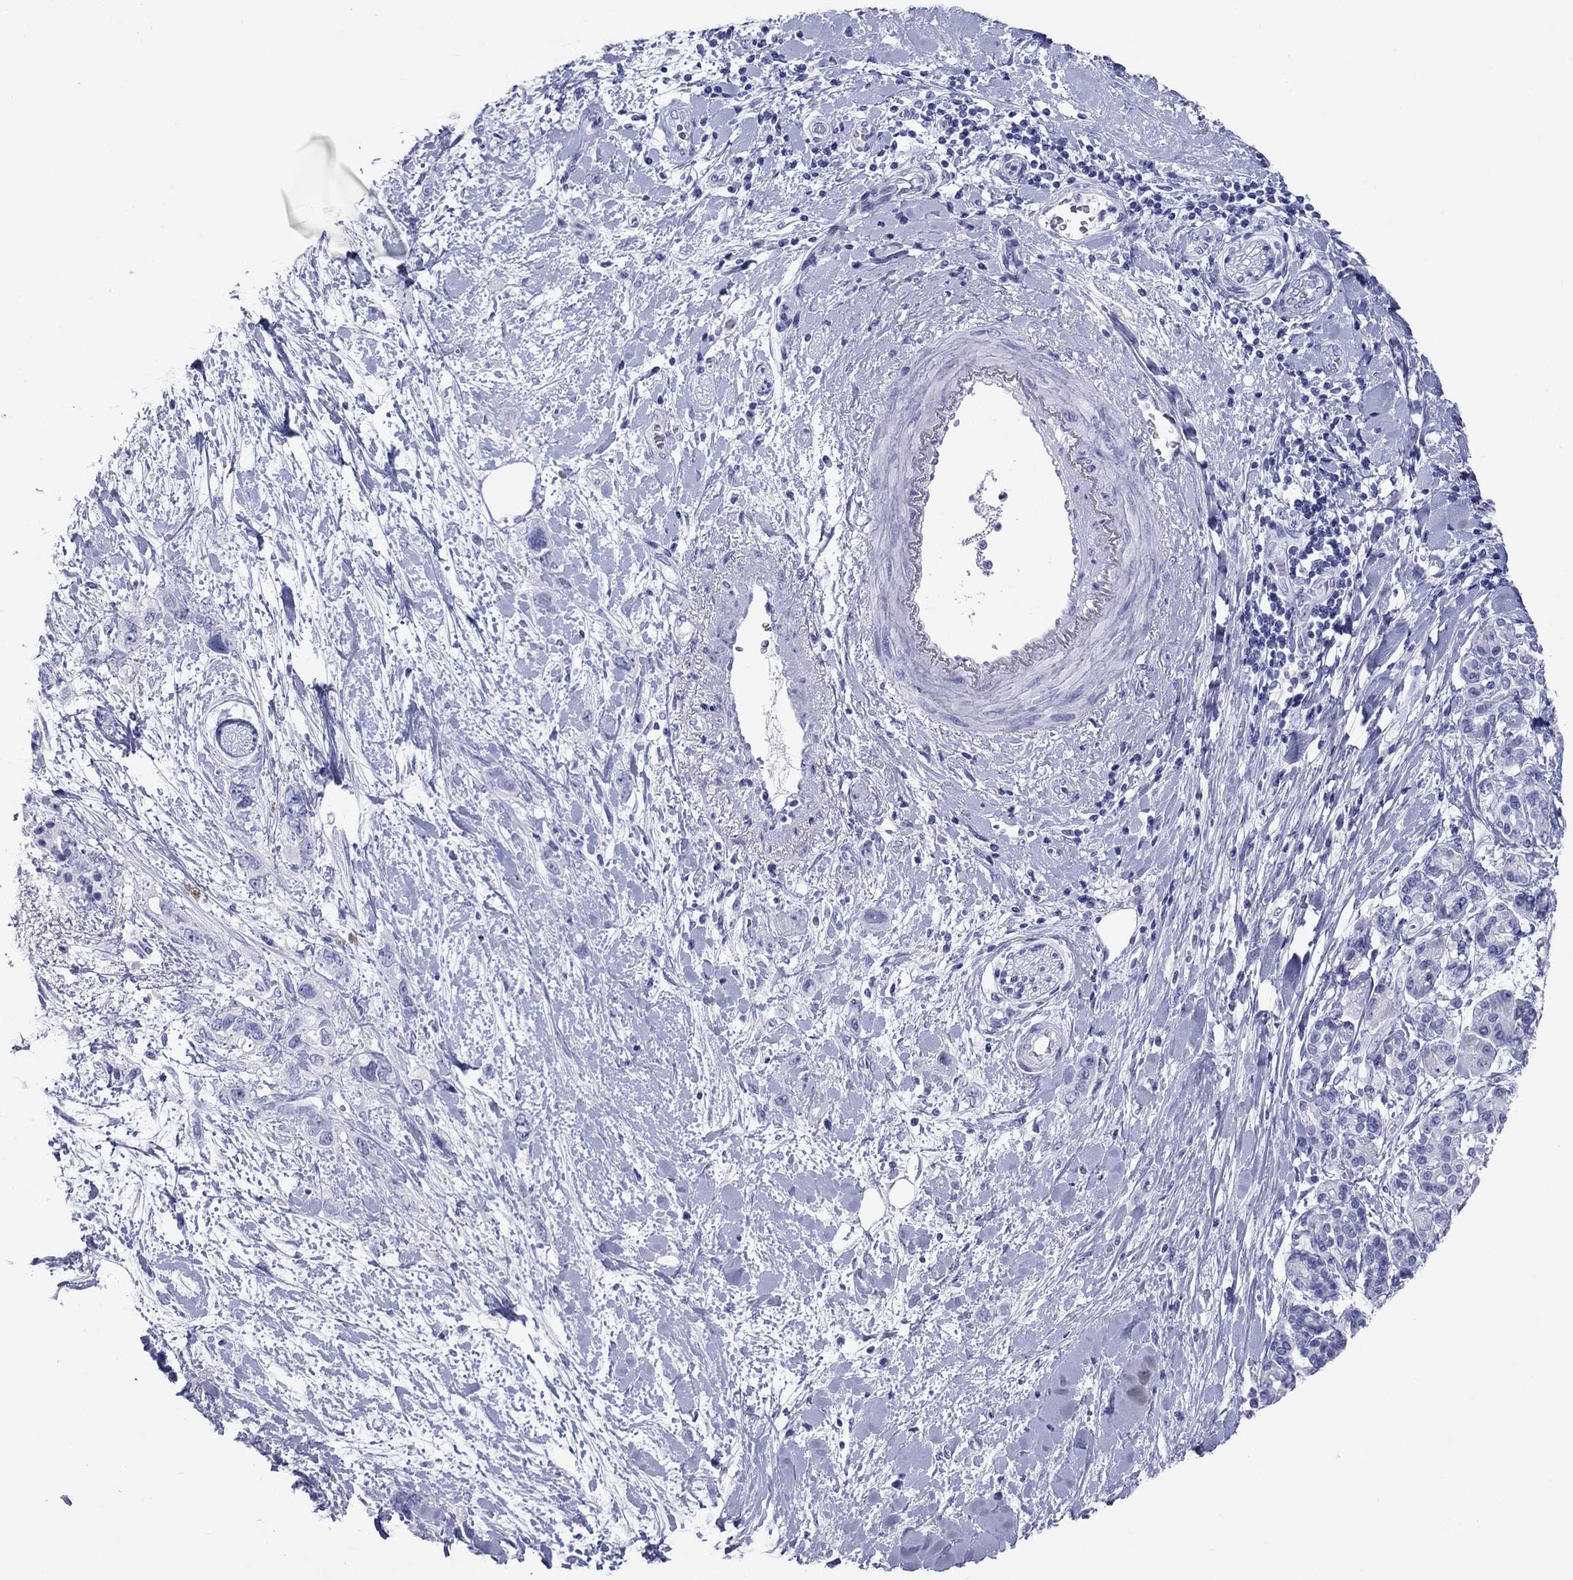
{"staining": {"intensity": "negative", "quantity": "none", "location": "none"}, "tissue": "pancreatic cancer", "cell_type": "Tumor cells", "image_type": "cancer", "snomed": [{"axis": "morphology", "description": "Adenocarcinoma, NOS"}, {"axis": "topography", "description": "Pancreas"}], "caption": "This micrograph is of pancreatic adenocarcinoma stained with immunohistochemistry (IHC) to label a protein in brown with the nuclei are counter-stained blue. There is no expression in tumor cells. (DAB (3,3'-diaminobenzidine) IHC visualized using brightfield microscopy, high magnification).", "gene": "ATP4A", "patient": {"sex": "female", "age": 56}}